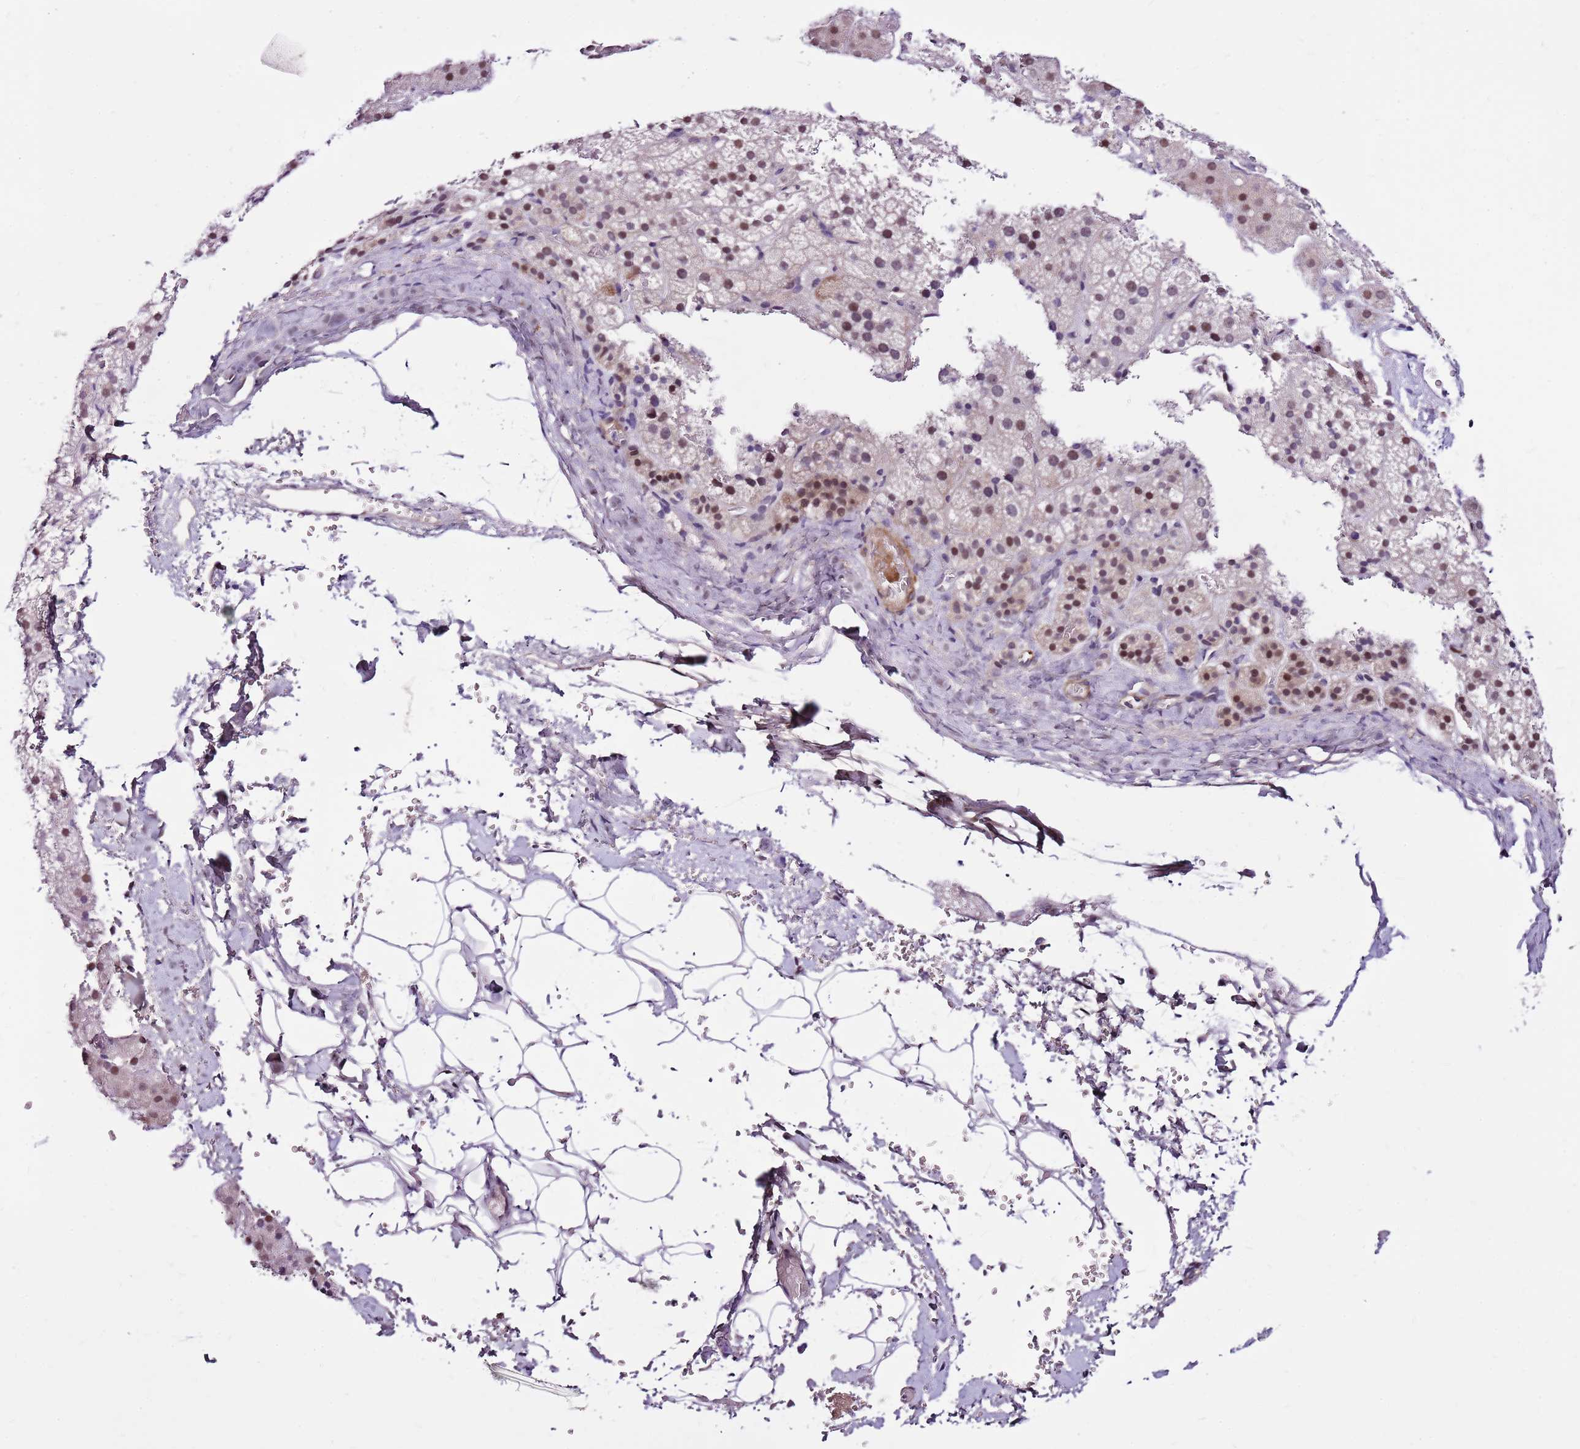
{"staining": {"intensity": "moderate", "quantity": "<25%", "location": "nuclear"}, "tissue": "adrenal gland", "cell_type": "Glandular cells", "image_type": "normal", "snomed": [{"axis": "morphology", "description": "Normal tissue, NOS"}, {"axis": "topography", "description": "Adrenal gland"}], "caption": "Immunohistochemical staining of unremarkable adrenal gland shows low levels of moderate nuclear expression in approximately <25% of glandular cells.", "gene": "POLE3", "patient": {"sex": "female", "age": 44}}